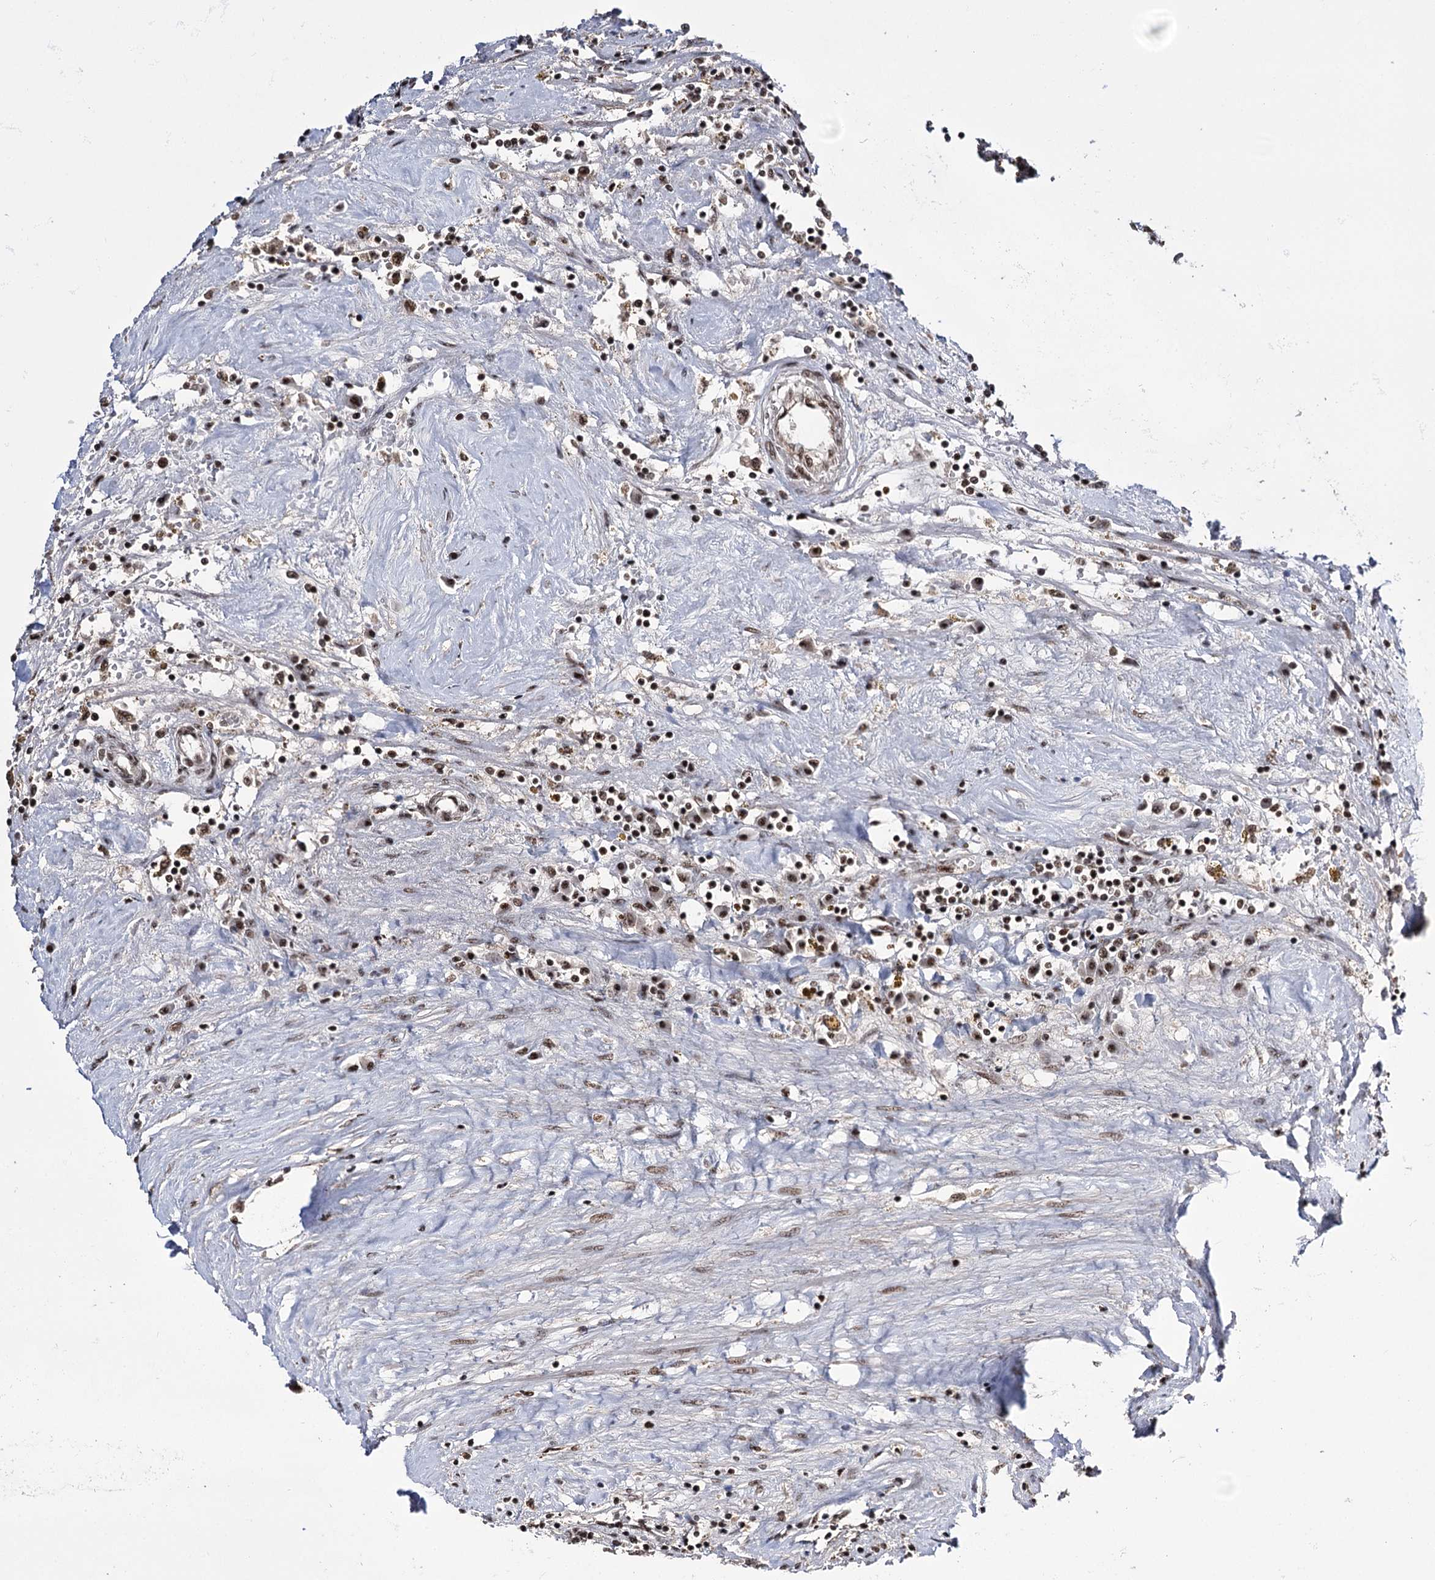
{"staining": {"intensity": "strong", "quantity": ">75%", "location": "nuclear"}, "tissue": "renal cancer", "cell_type": "Tumor cells", "image_type": "cancer", "snomed": [{"axis": "morphology", "description": "Adenocarcinoma, NOS"}, {"axis": "topography", "description": "Kidney"}], "caption": "Human renal adenocarcinoma stained with a protein marker reveals strong staining in tumor cells.", "gene": "PRPF40A", "patient": {"sex": "male", "age": 56}}